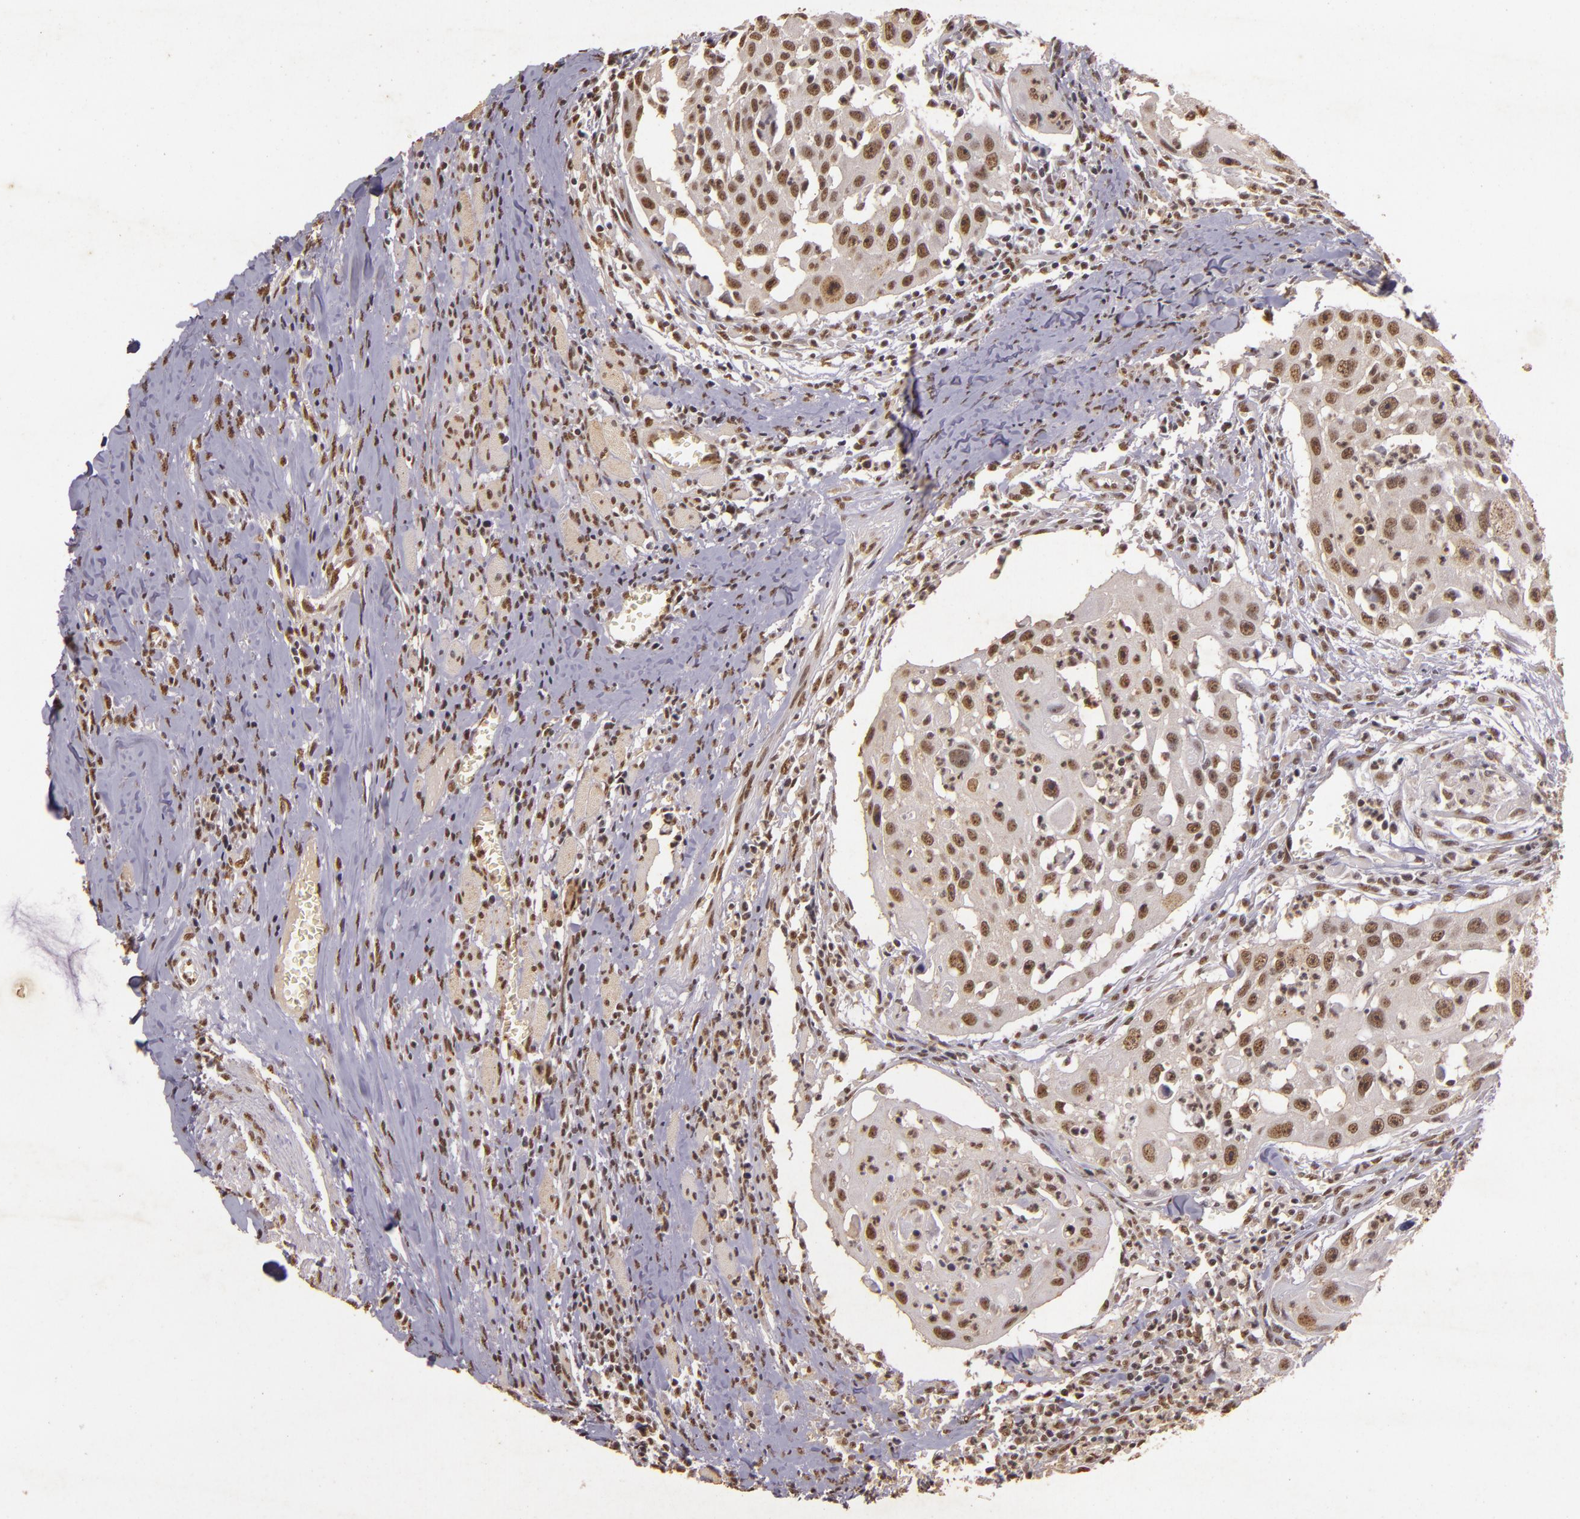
{"staining": {"intensity": "moderate", "quantity": "25%-75%", "location": "nuclear"}, "tissue": "head and neck cancer", "cell_type": "Tumor cells", "image_type": "cancer", "snomed": [{"axis": "morphology", "description": "Squamous cell carcinoma, NOS"}, {"axis": "topography", "description": "Head-Neck"}], "caption": "A high-resolution micrograph shows IHC staining of head and neck cancer, which exhibits moderate nuclear staining in about 25%-75% of tumor cells. (DAB (3,3'-diaminobenzidine) = brown stain, brightfield microscopy at high magnification).", "gene": "CBX3", "patient": {"sex": "male", "age": 64}}